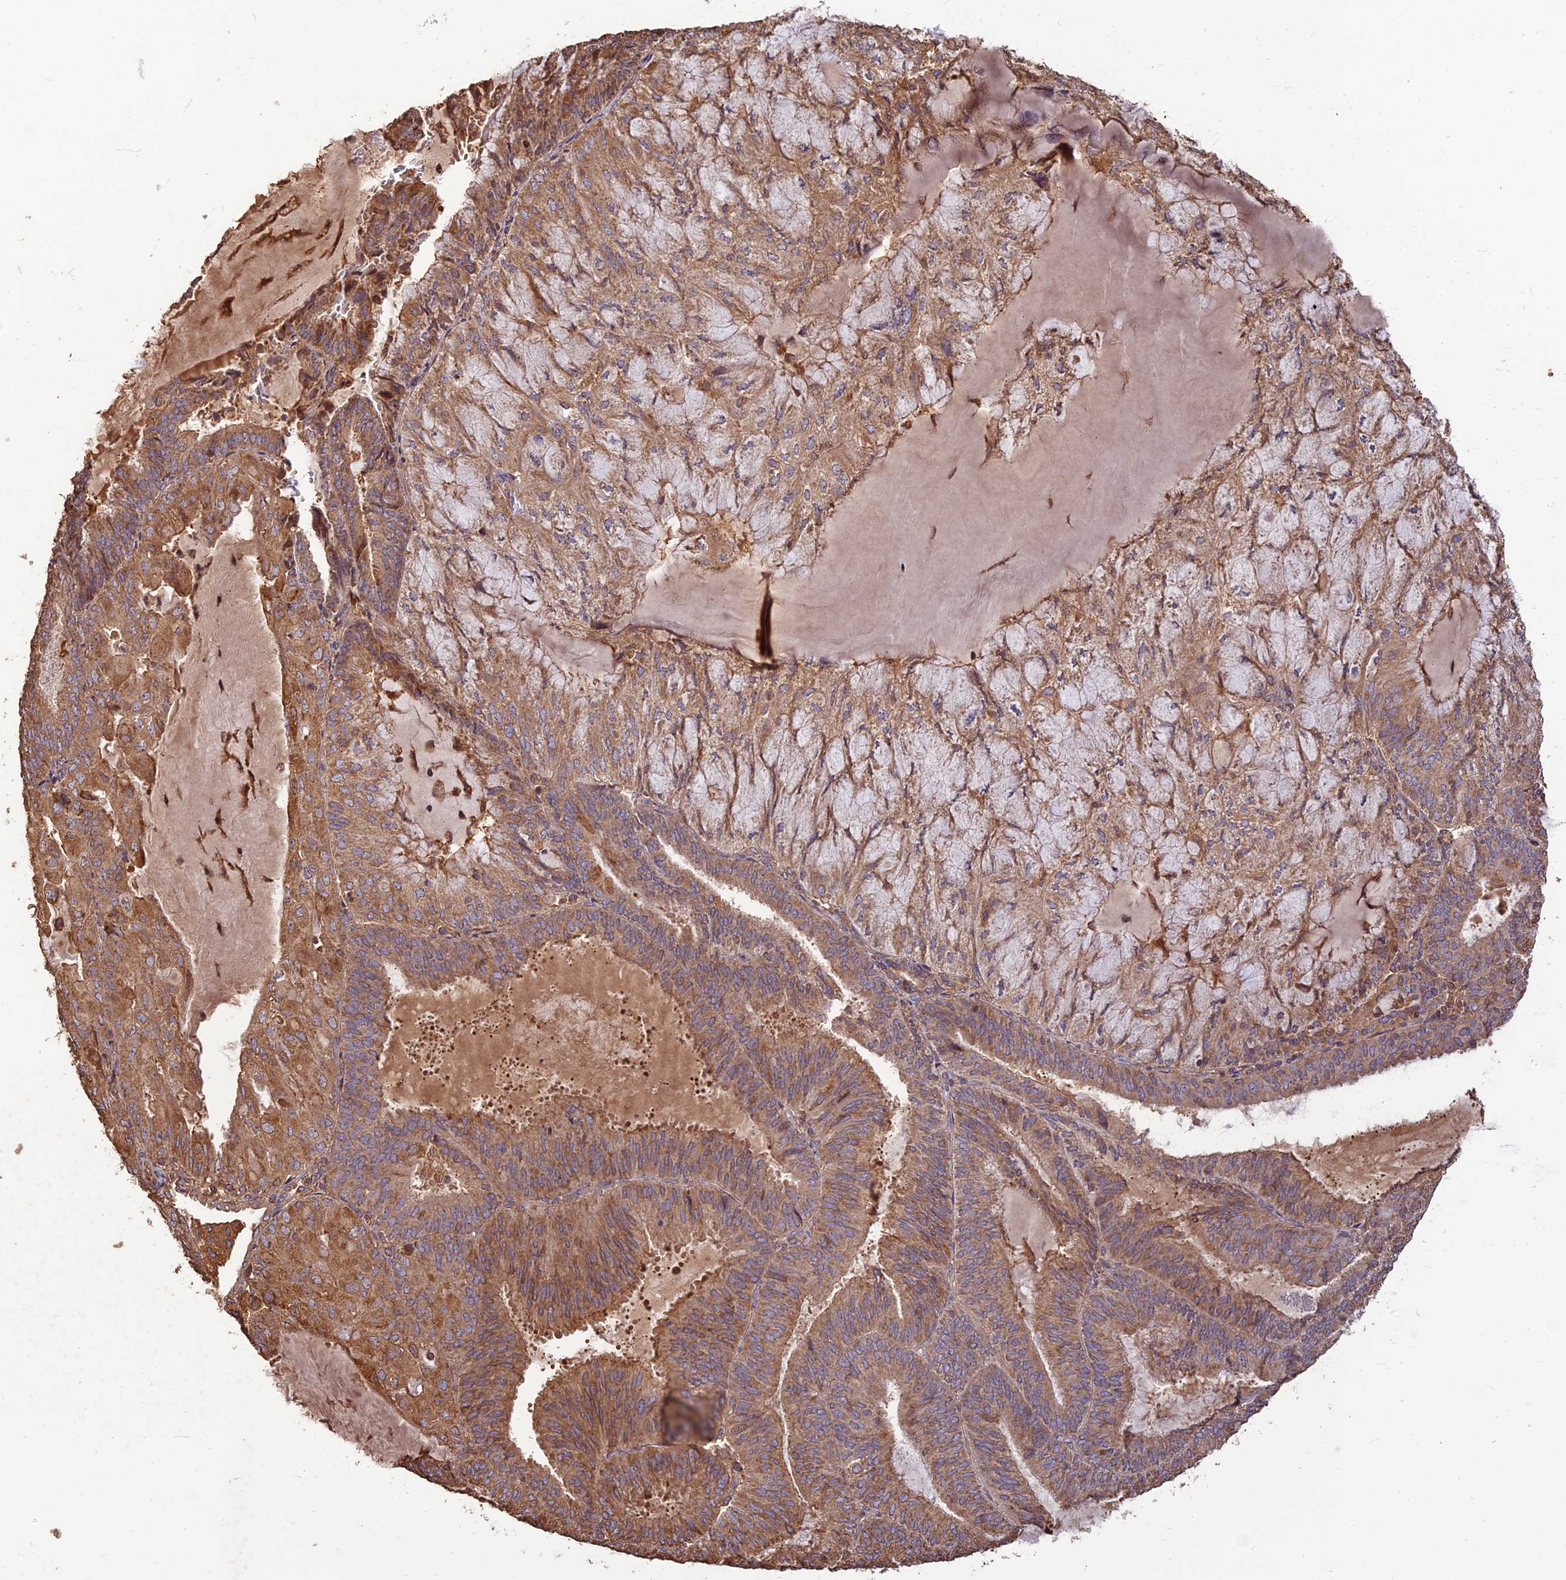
{"staining": {"intensity": "moderate", "quantity": ">75%", "location": "cytoplasmic/membranous"}, "tissue": "endometrial cancer", "cell_type": "Tumor cells", "image_type": "cancer", "snomed": [{"axis": "morphology", "description": "Adenocarcinoma, NOS"}, {"axis": "topography", "description": "Endometrium"}], "caption": "The immunohistochemical stain highlights moderate cytoplasmic/membranous expression in tumor cells of endometrial adenocarcinoma tissue. Nuclei are stained in blue.", "gene": "CORO1C", "patient": {"sex": "female", "age": 81}}